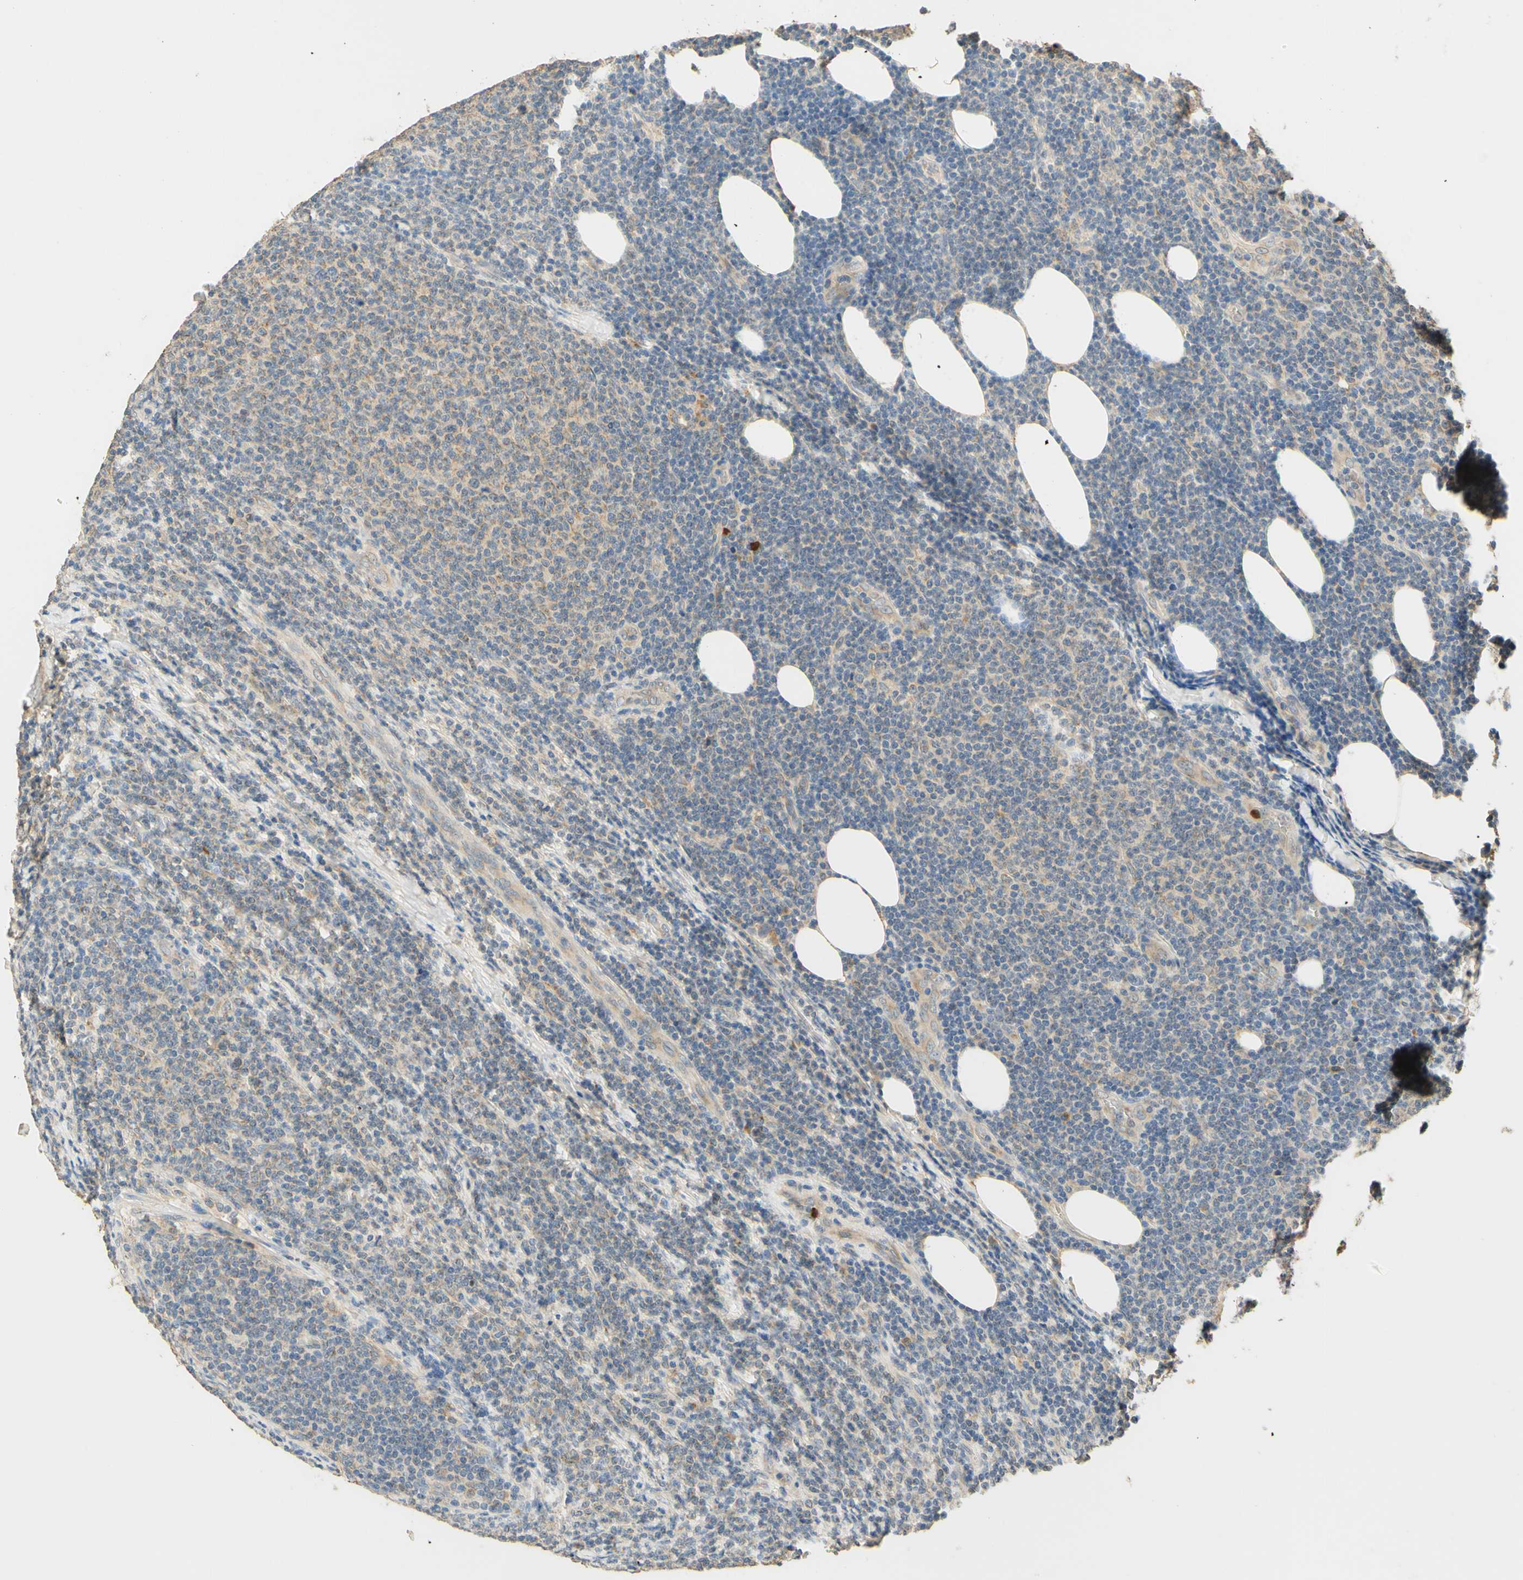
{"staining": {"intensity": "weak", "quantity": "25%-75%", "location": "cytoplasmic/membranous"}, "tissue": "lymphoma", "cell_type": "Tumor cells", "image_type": "cancer", "snomed": [{"axis": "morphology", "description": "Malignant lymphoma, non-Hodgkin's type, Low grade"}, {"axis": "topography", "description": "Lymph node"}], "caption": "IHC of lymphoma shows low levels of weak cytoplasmic/membranous positivity in approximately 25%-75% of tumor cells. (DAB IHC, brown staining for protein, blue staining for nuclei).", "gene": "ENTREP2", "patient": {"sex": "male", "age": 66}}